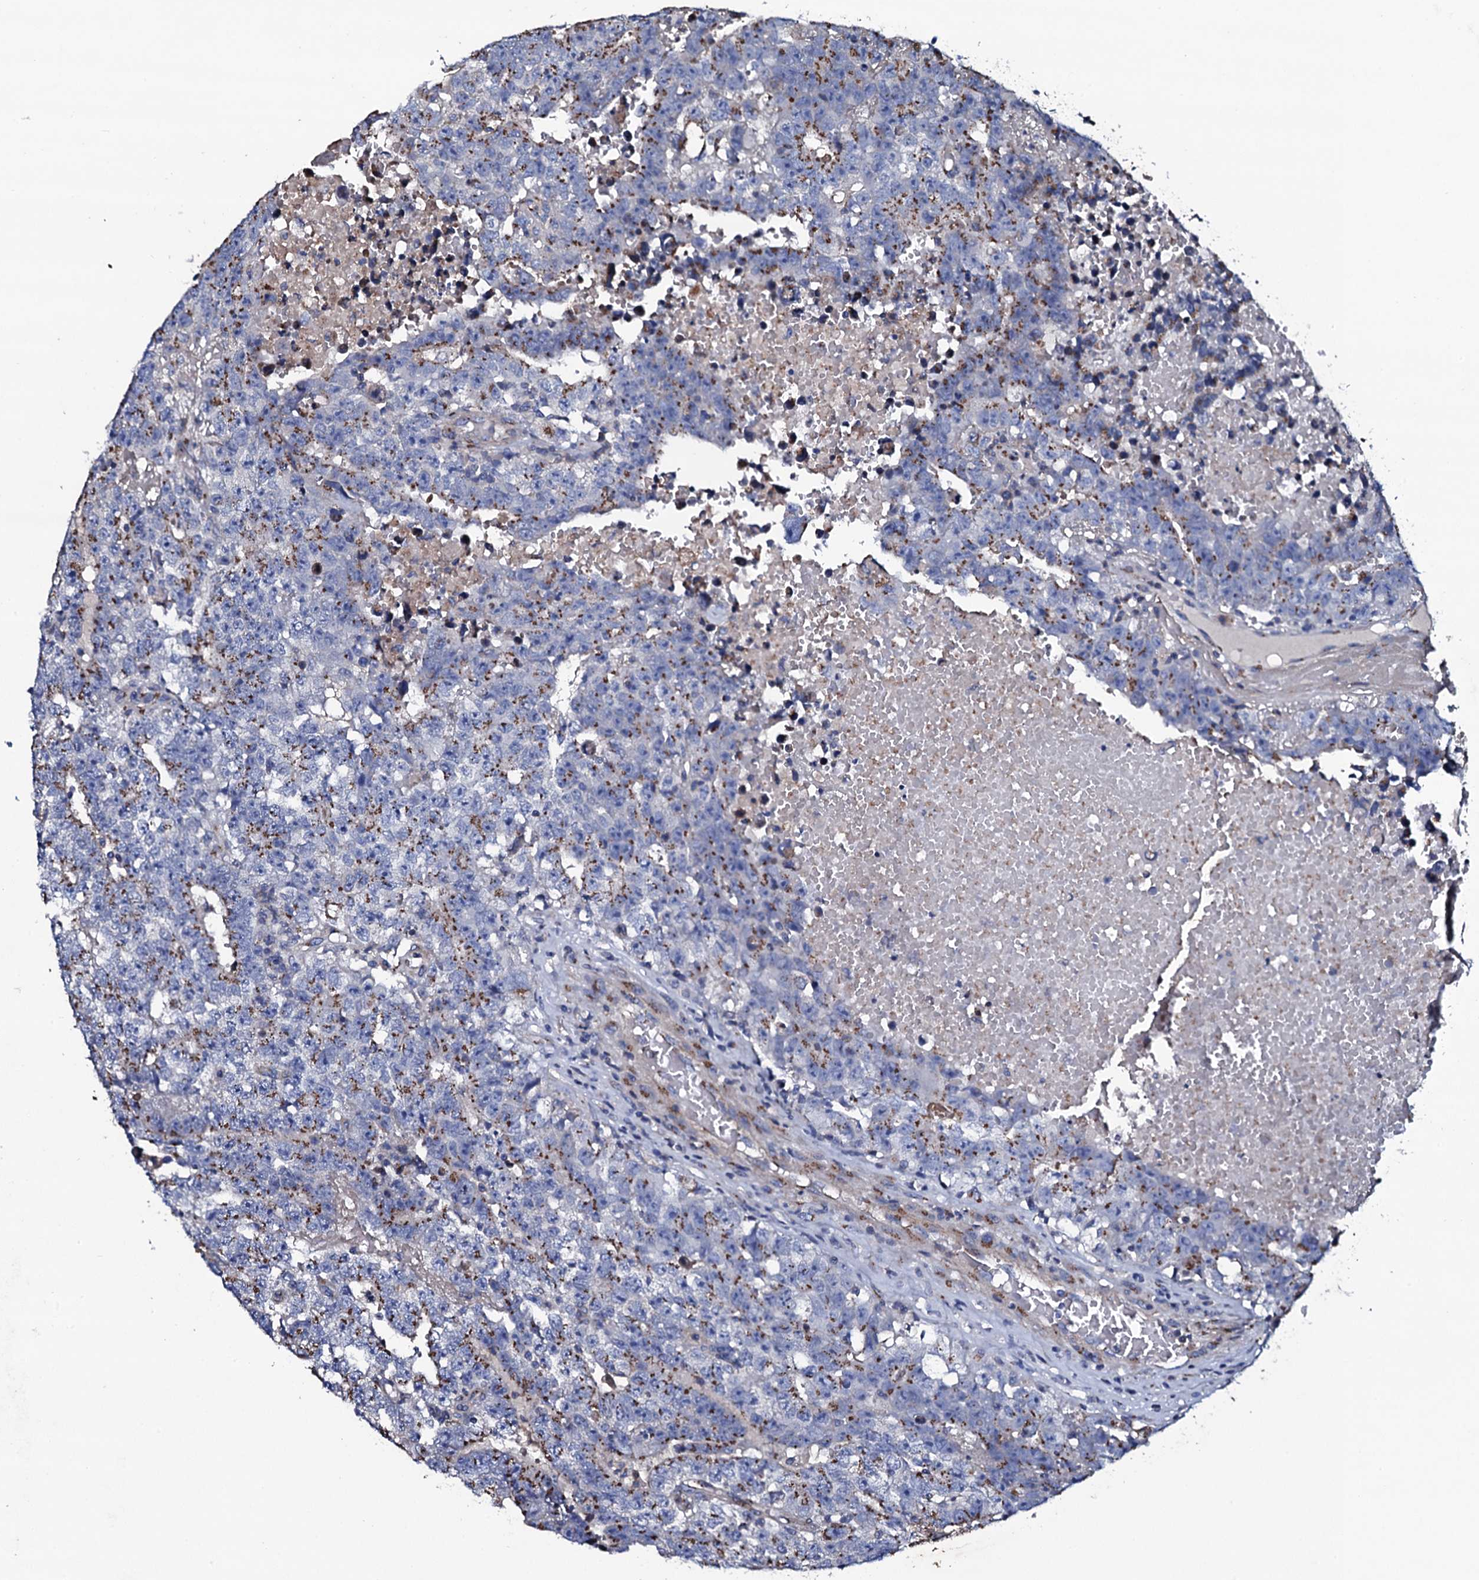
{"staining": {"intensity": "moderate", "quantity": "25%-75%", "location": "cytoplasmic/membranous"}, "tissue": "testis cancer", "cell_type": "Tumor cells", "image_type": "cancer", "snomed": [{"axis": "morphology", "description": "Carcinoma, Embryonal, NOS"}, {"axis": "topography", "description": "Testis"}], "caption": "This is a histology image of immunohistochemistry (IHC) staining of embryonal carcinoma (testis), which shows moderate staining in the cytoplasmic/membranous of tumor cells.", "gene": "PLET1", "patient": {"sex": "male", "age": 25}}